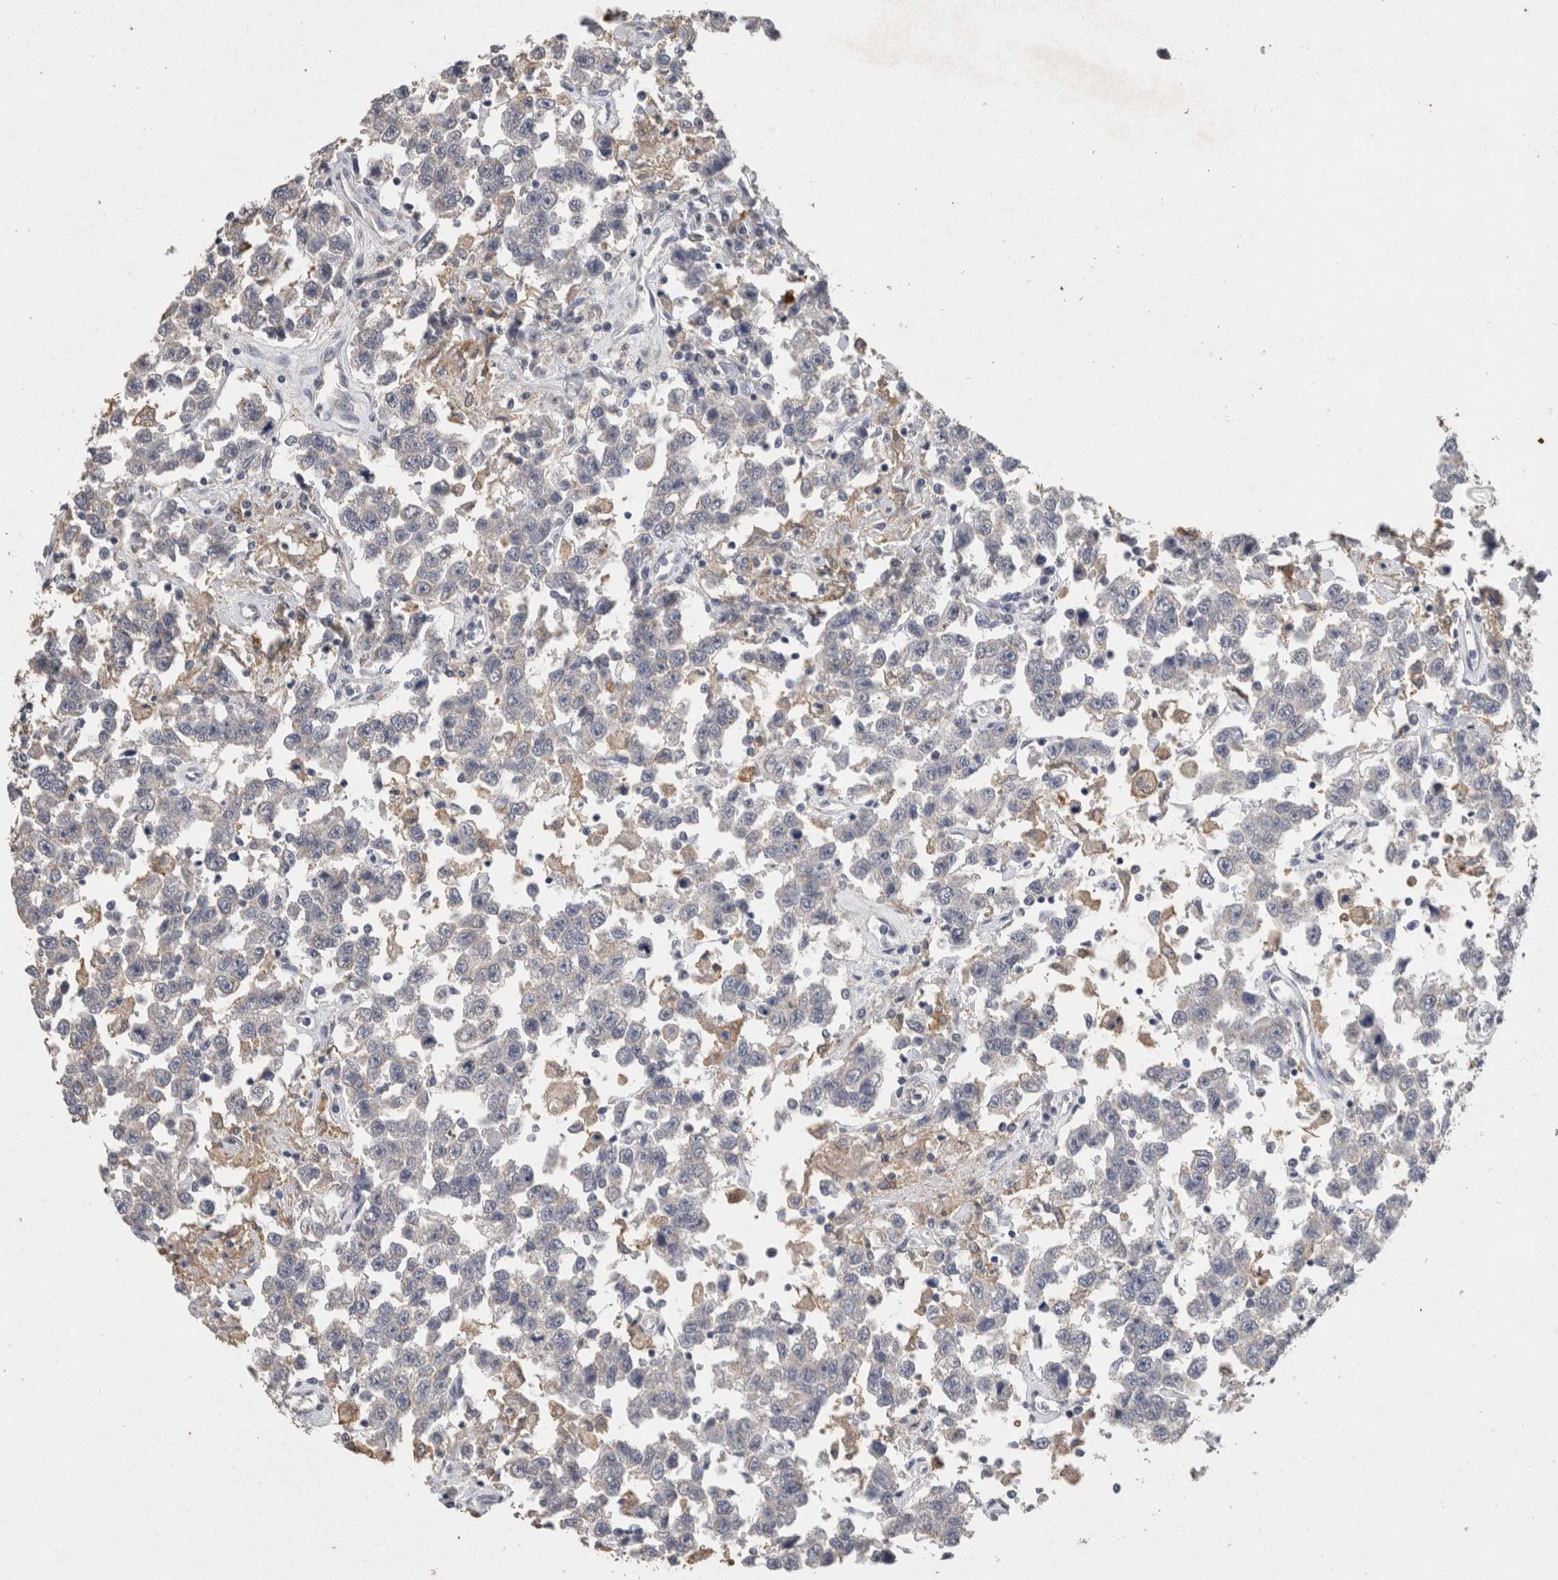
{"staining": {"intensity": "negative", "quantity": "none", "location": "none"}, "tissue": "testis cancer", "cell_type": "Tumor cells", "image_type": "cancer", "snomed": [{"axis": "morphology", "description": "Seminoma, NOS"}, {"axis": "topography", "description": "Testis"}], "caption": "Tumor cells are negative for brown protein staining in testis cancer.", "gene": "CNTFR", "patient": {"sex": "male", "age": 41}}